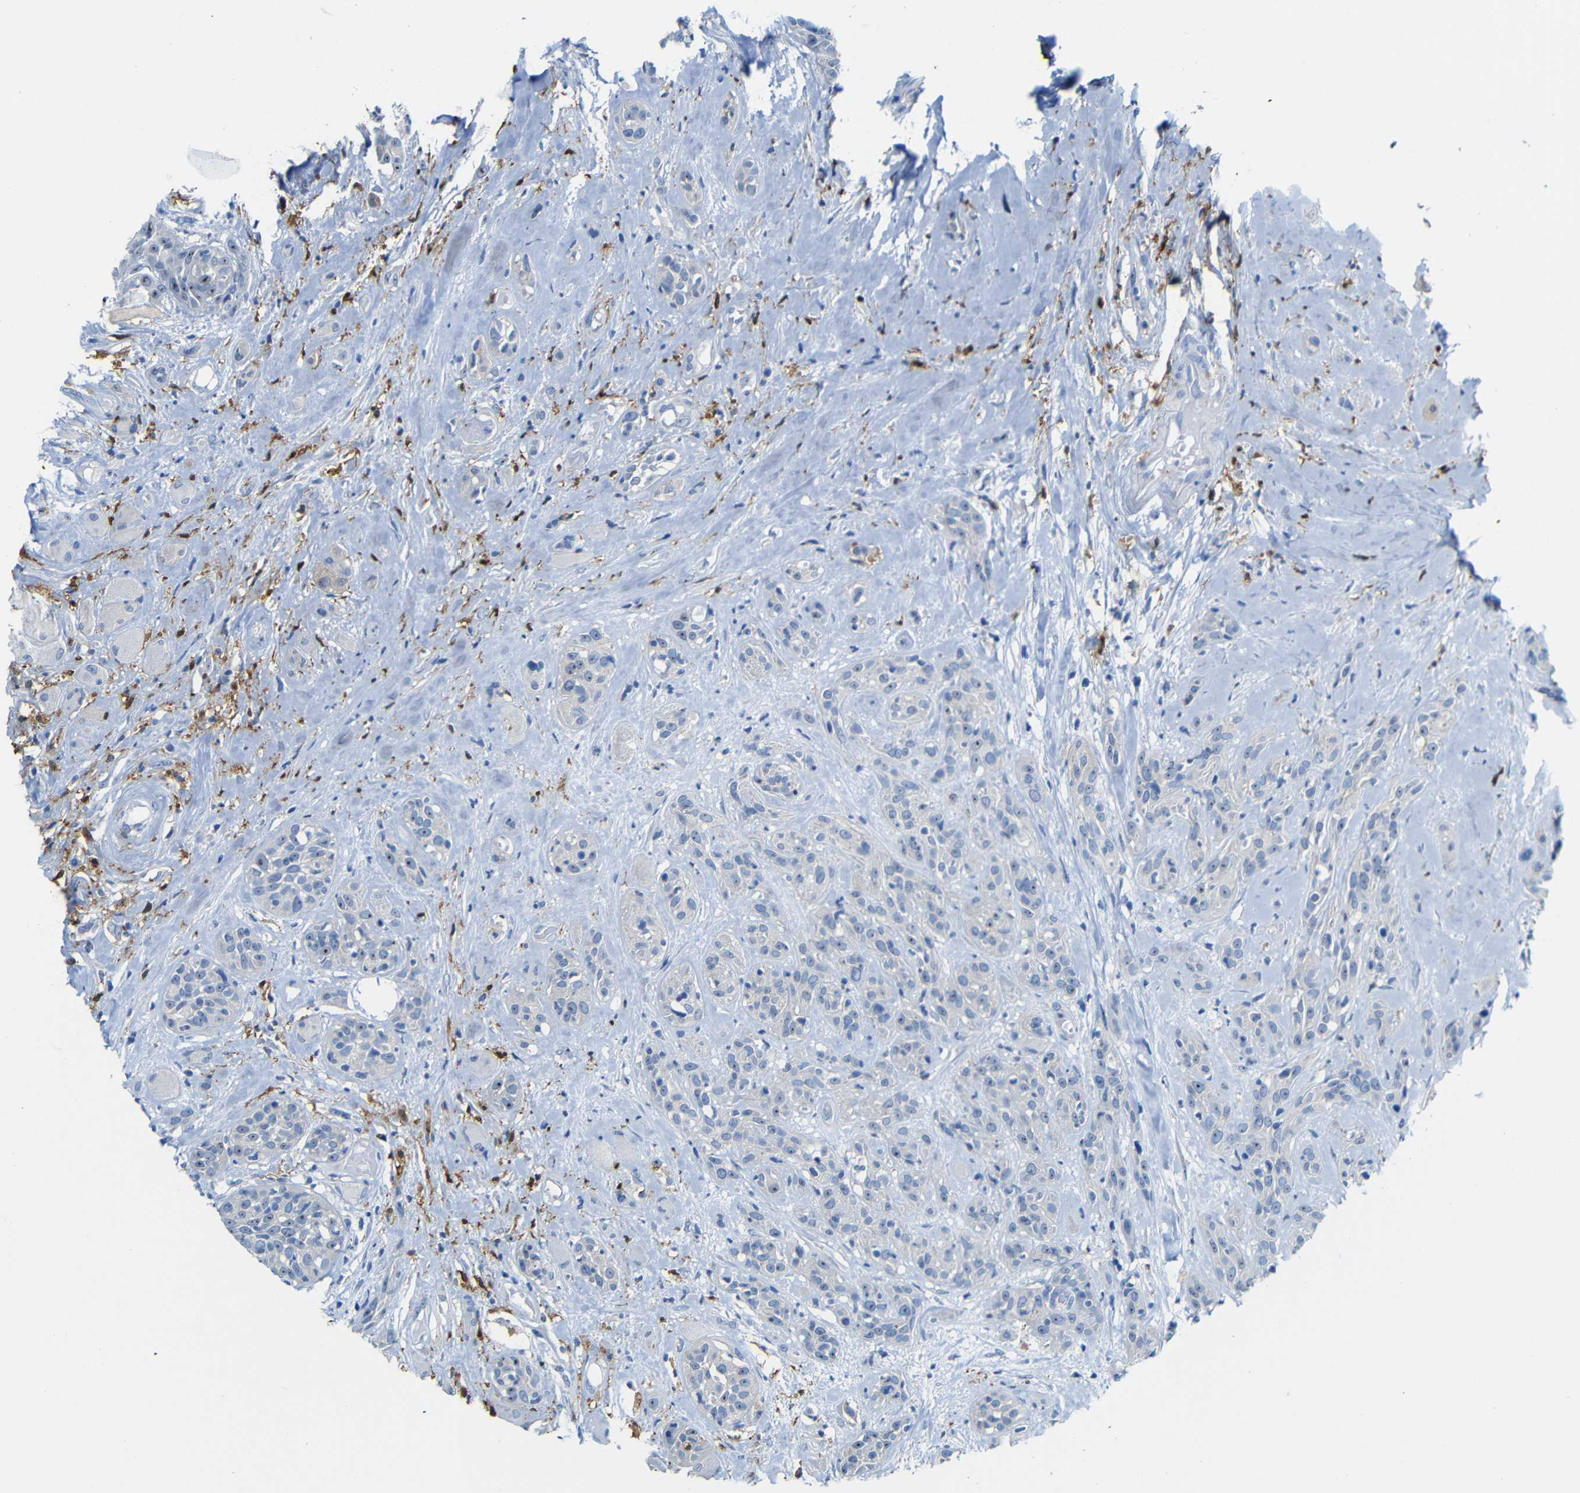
{"staining": {"intensity": "moderate", "quantity": "25%-75%", "location": "nuclear"}, "tissue": "head and neck cancer", "cell_type": "Tumor cells", "image_type": "cancer", "snomed": [{"axis": "morphology", "description": "Squamous cell carcinoma, NOS"}, {"axis": "topography", "description": "Head-Neck"}], "caption": "Approximately 25%-75% of tumor cells in head and neck cancer exhibit moderate nuclear protein positivity as visualized by brown immunohistochemical staining.", "gene": "C1orf210", "patient": {"sex": "male", "age": 62}}